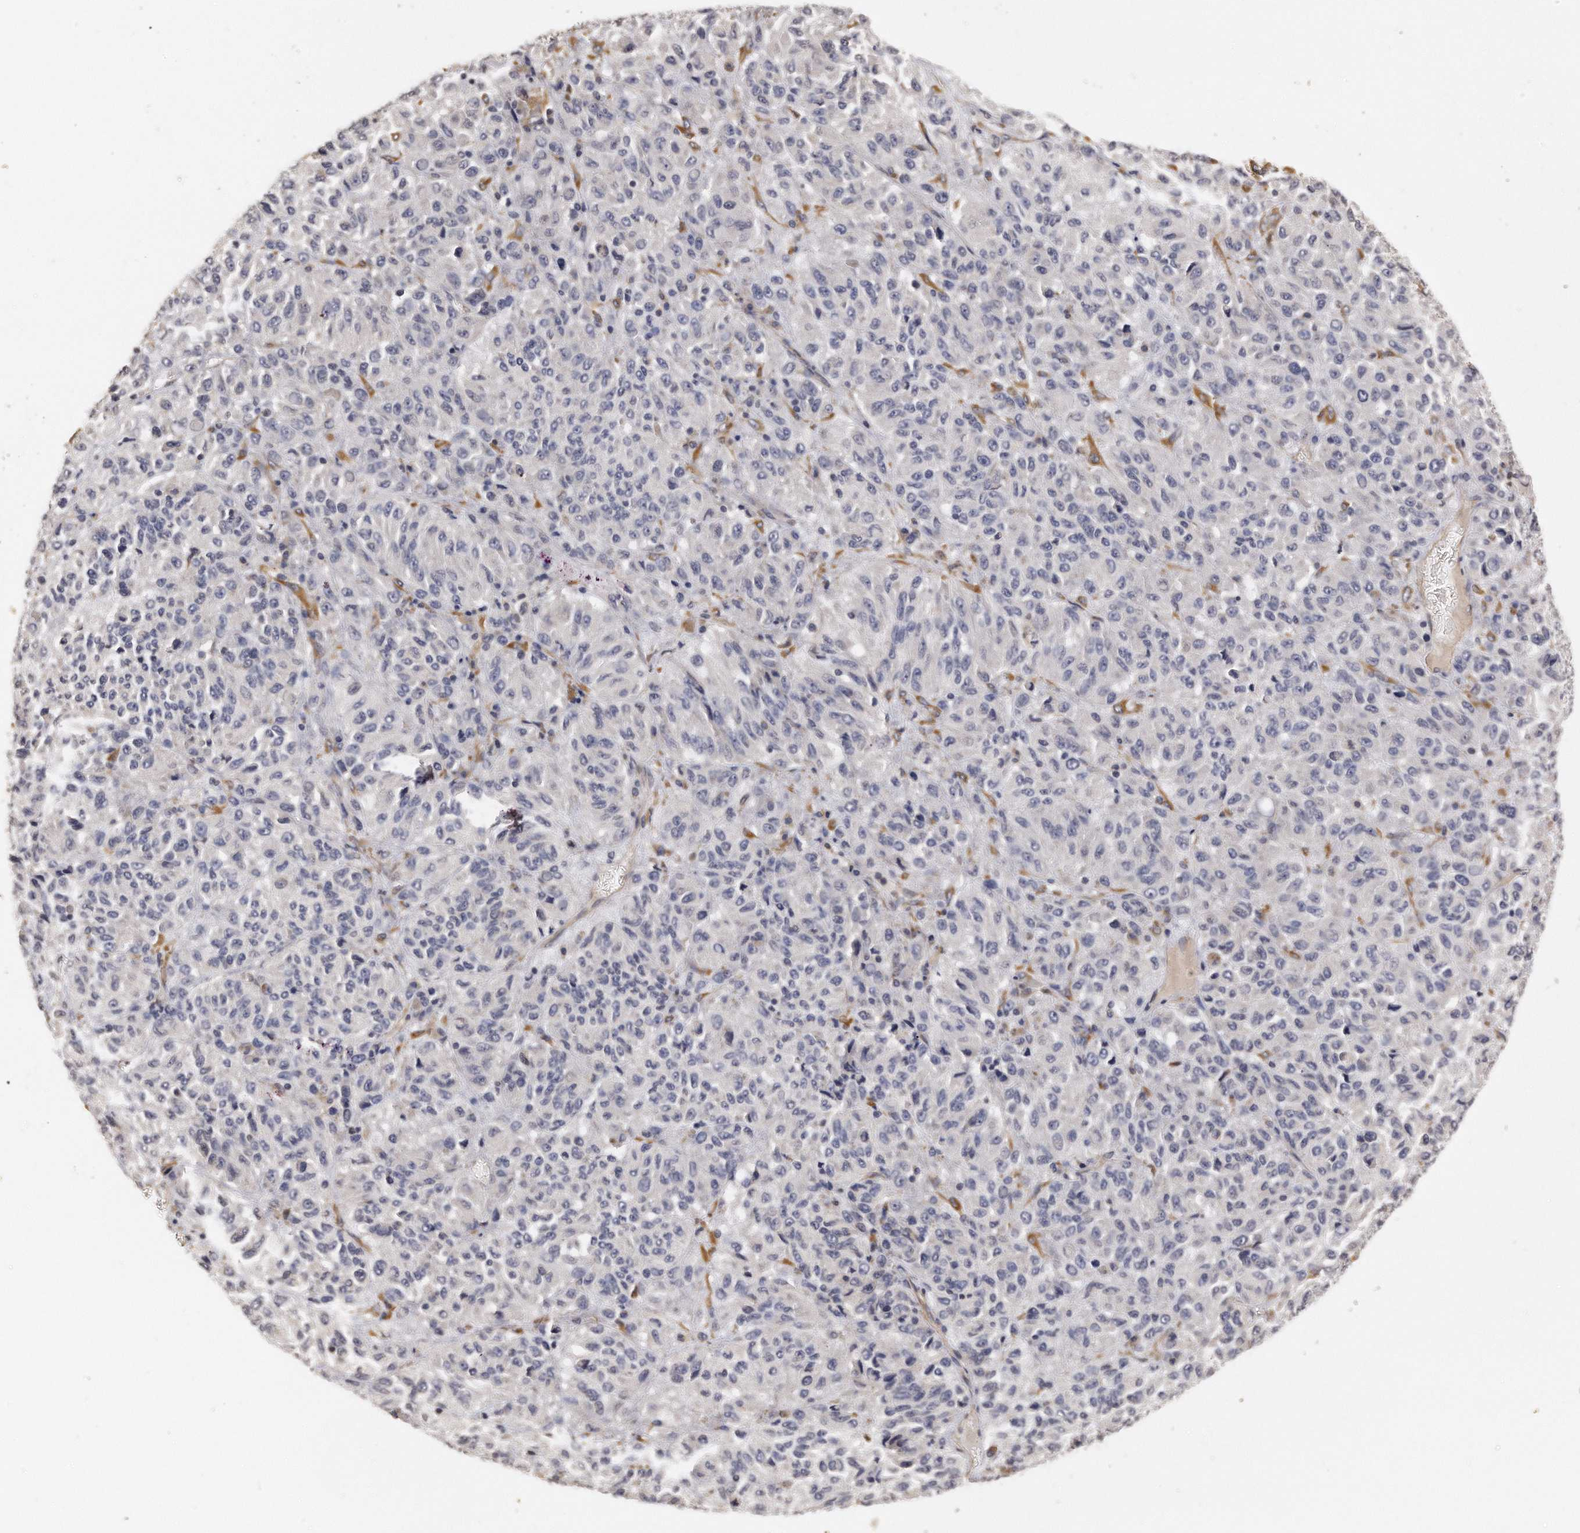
{"staining": {"intensity": "negative", "quantity": "none", "location": "none"}, "tissue": "melanoma", "cell_type": "Tumor cells", "image_type": "cancer", "snomed": [{"axis": "morphology", "description": "Malignant melanoma, Metastatic site"}, {"axis": "topography", "description": "Lung"}], "caption": "A micrograph of melanoma stained for a protein reveals no brown staining in tumor cells. The staining is performed using DAB (3,3'-diaminobenzidine) brown chromogen with nuclei counter-stained in using hematoxylin.", "gene": "CHST7", "patient": {"sex": "male", "age": 64}}